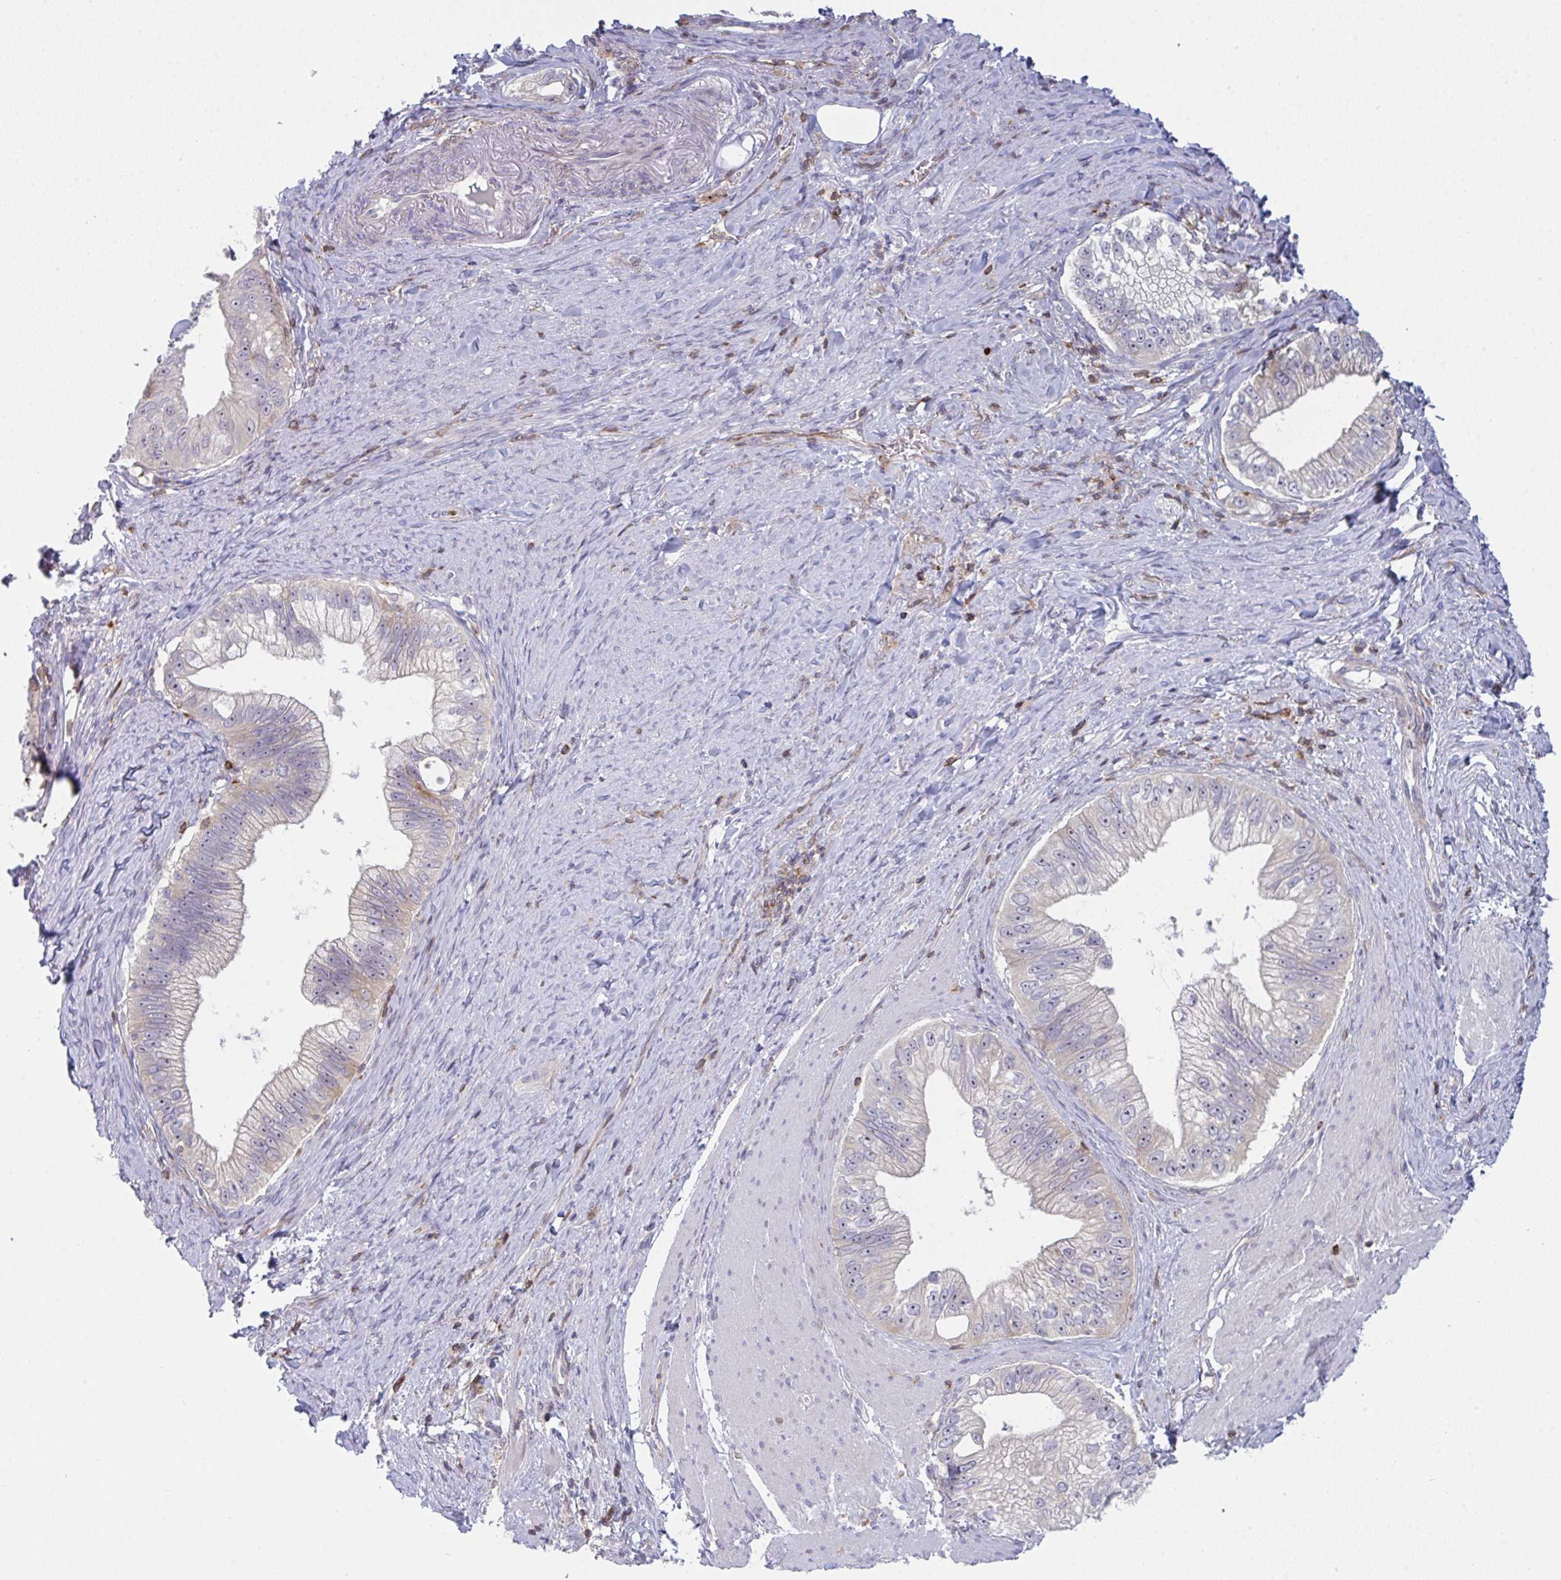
{"staining": {"intensity": "weak", "quantity": "25%-75%", "location": "cytoplasmic/membranous"}, "tissue": "pancreatic cancer", "cell_type": "Tumor cells", "image_type": "cancer", "snomed": [{"axis": "morphology", "description": "Adenocarcinoma, NOS"}, {"axis": "topography", "description": "Pancreas"}], "caption": "Immunohistochemistry (IHC) of human pancreatic adenocarcinoma shows low levels of weak cytoplasmic/membranous staining in approximately 25%-75% of tumor cells. The staining is performed using DAB brown chromogen to label protein expression. The nuclei are counter-stained blue using hematoxylin.", "gene": "CD80", "patient": {"sex": "male", "age": 70}}